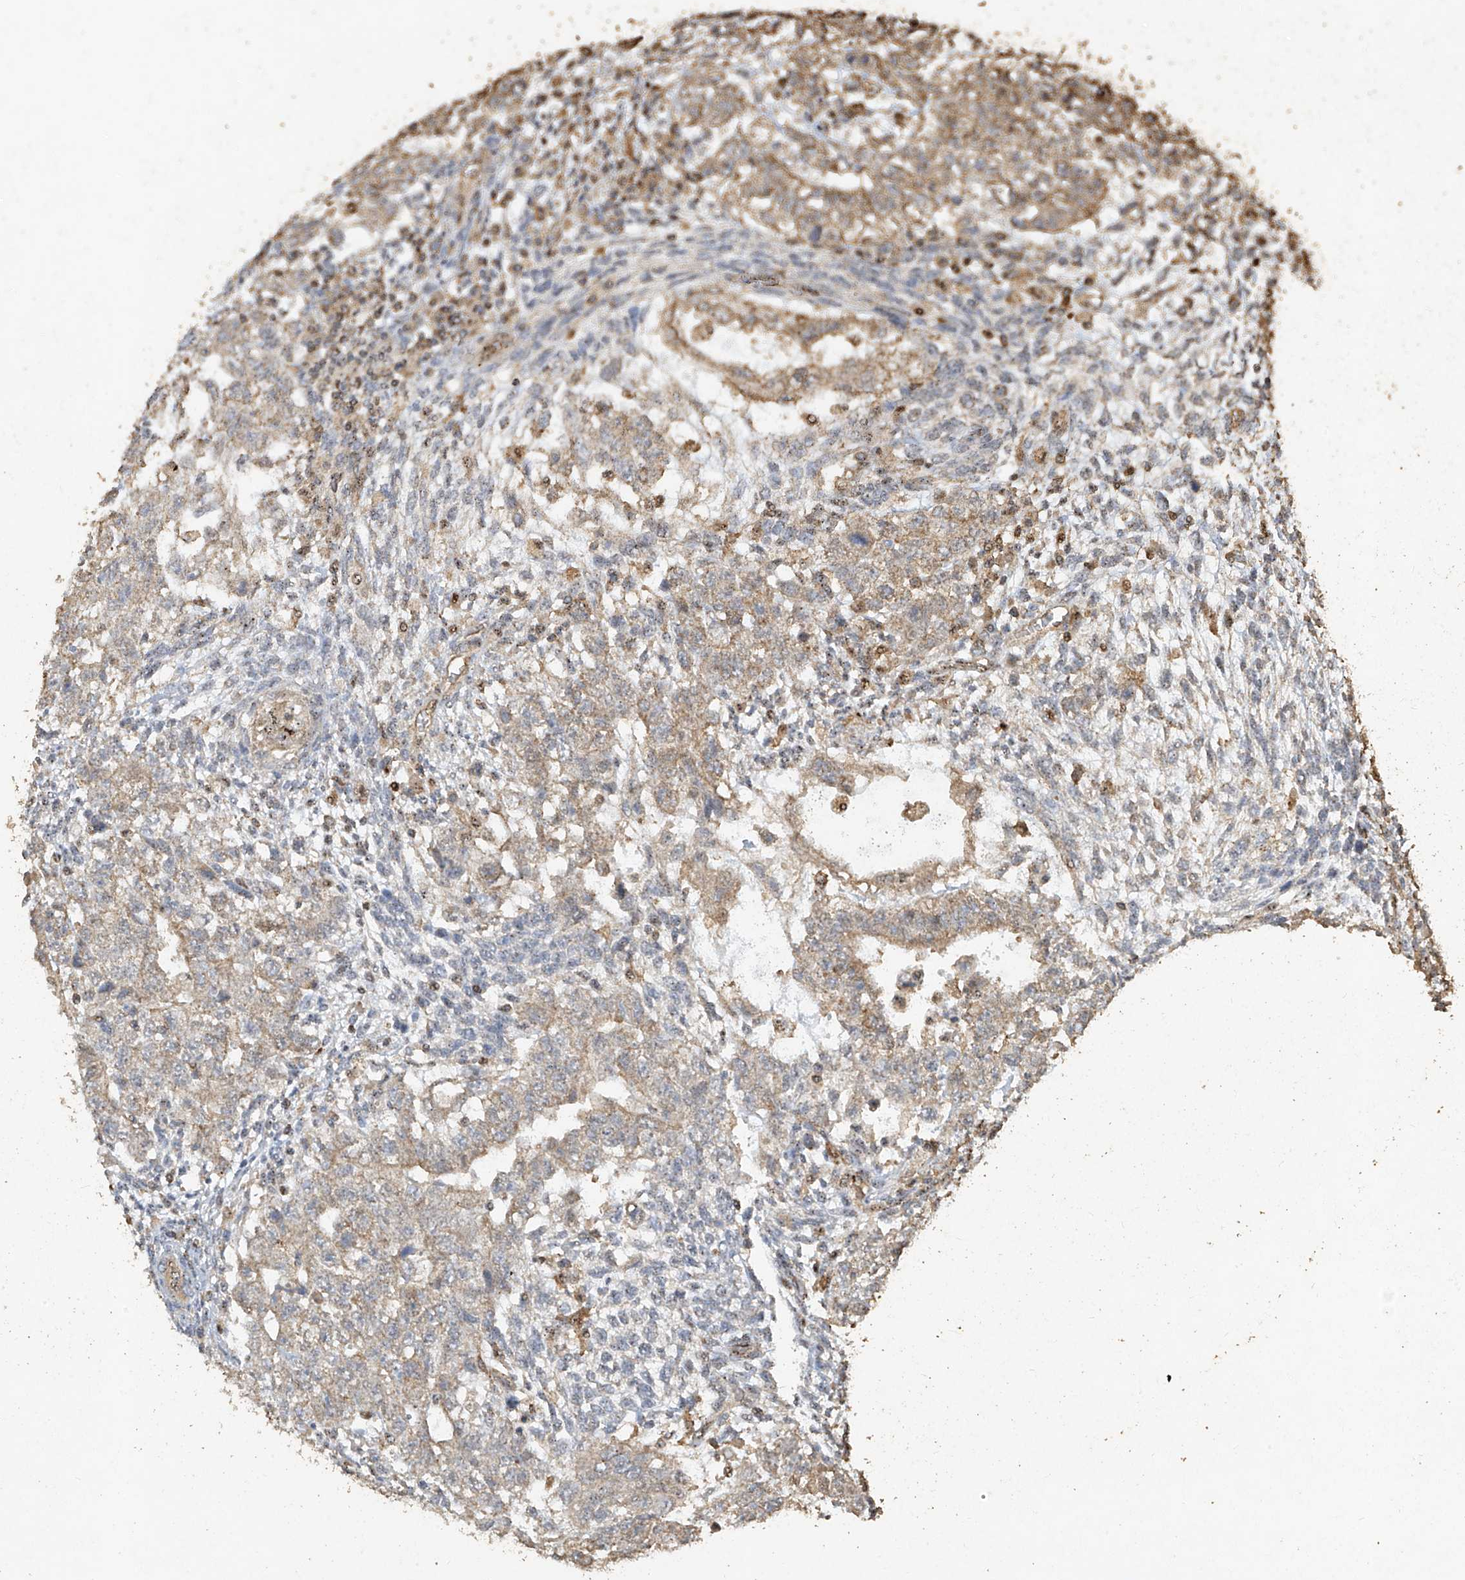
{"staining": {"intensity": "moderate", "quantity": "<25%", "location": "cytoplasmic/membranous"}, "tissue": "testis cancer", "cell_type": "Tumor cells", "image_type": "cancer", "snomed": [{"axis": "morphology", "description": "Normal tissue, NOS"}, {"axis": "morphology", "description": "Carcinoma, Embryonal, NOS"}, {"axis": "topography", "description": "Testis"}], "caption": "Immunohistochemistry (IHC) histopathology image of testis cancer (embryonal carcinoma) stained for a protein (brown), which demonstrates low levels of moderate cytoplasmic/membranous positivity in about <25% of tumor cells.", "gene": "ERBB3", "patient": {"sex": "male", "age": 36}}